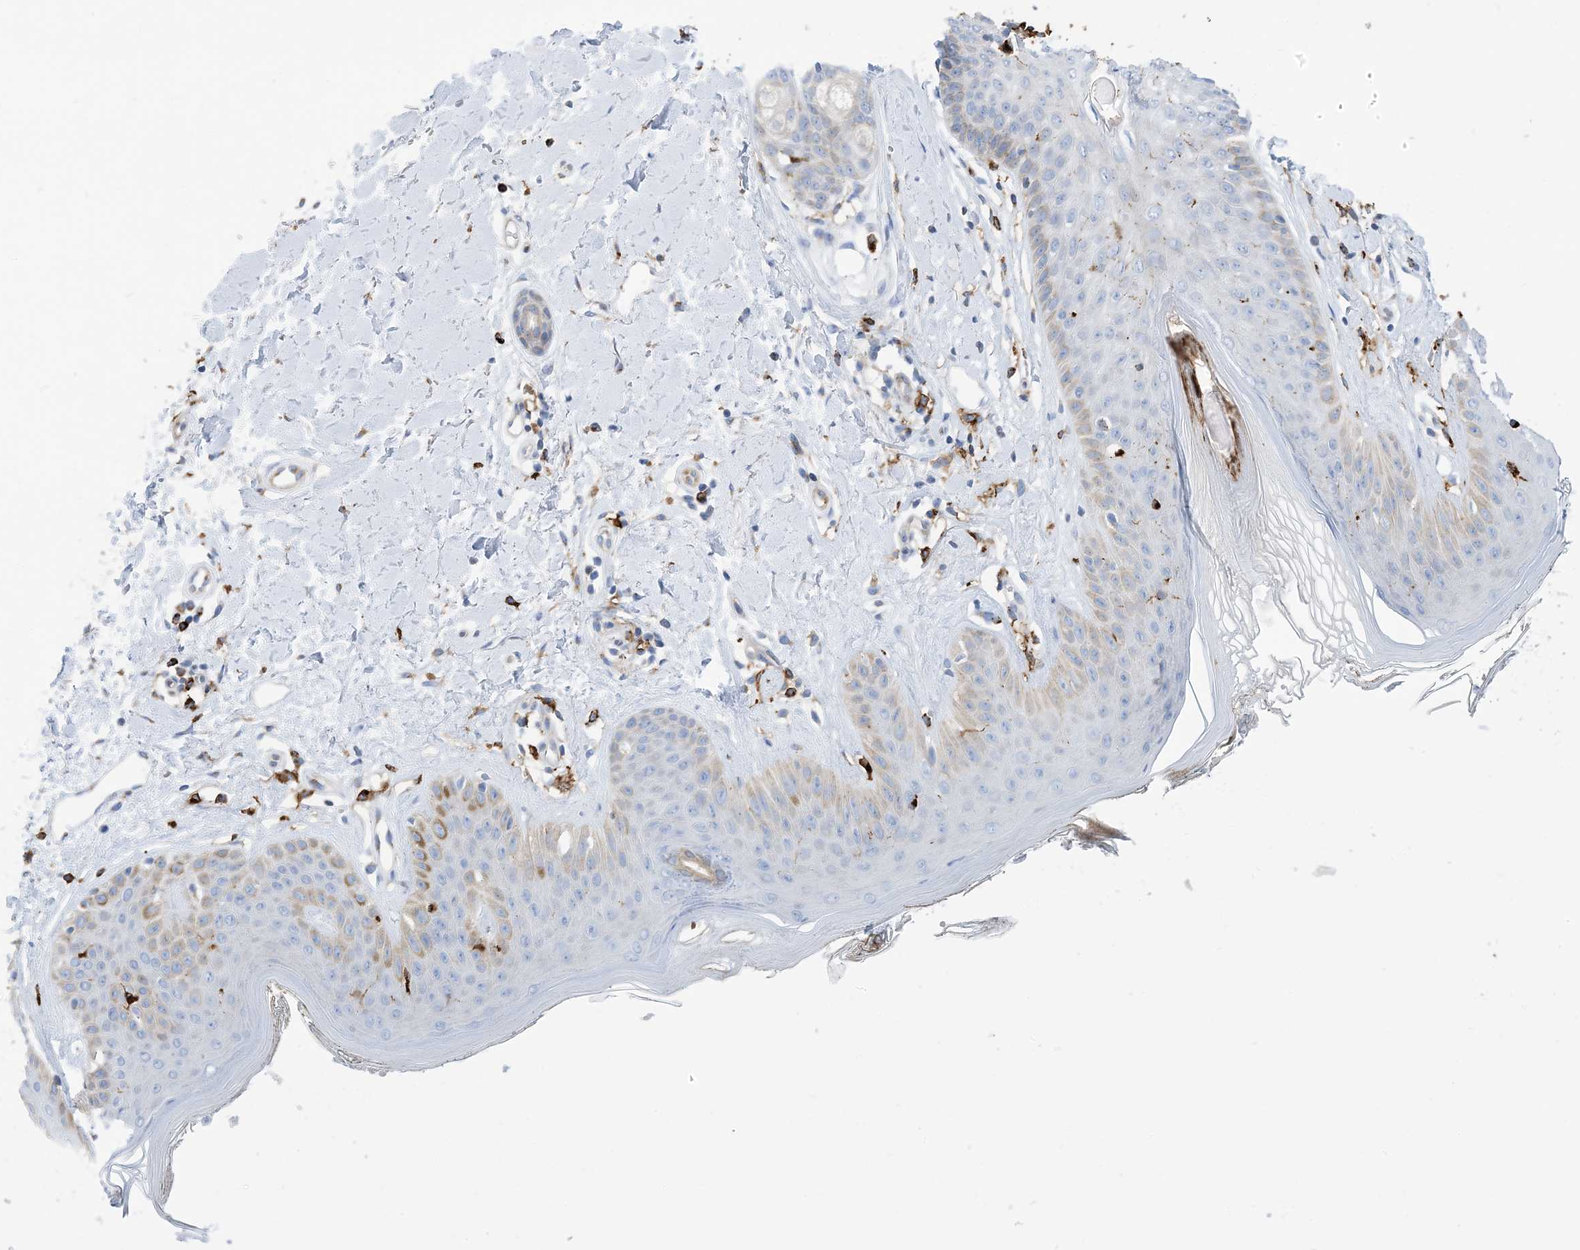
{"staining": {"intensity": "negative", "quantity": "none", "location": "none"}, "tissue": "skin", "cell_type": "Fibroblasts", "image_type": "normal", "snomed": [{"axis": "morphology", "description": "Normal tissue, NOS"}, {"axis": "topography", "description": "Skin"}], "caption": "A high-resolution histopathology image shows immunohistochemistry (IHC) staining of benign skin, which exhibits no significant staining in fibroblasts.", "gene": "DPH3", "patient": {"sex": "female", "age": 64}}